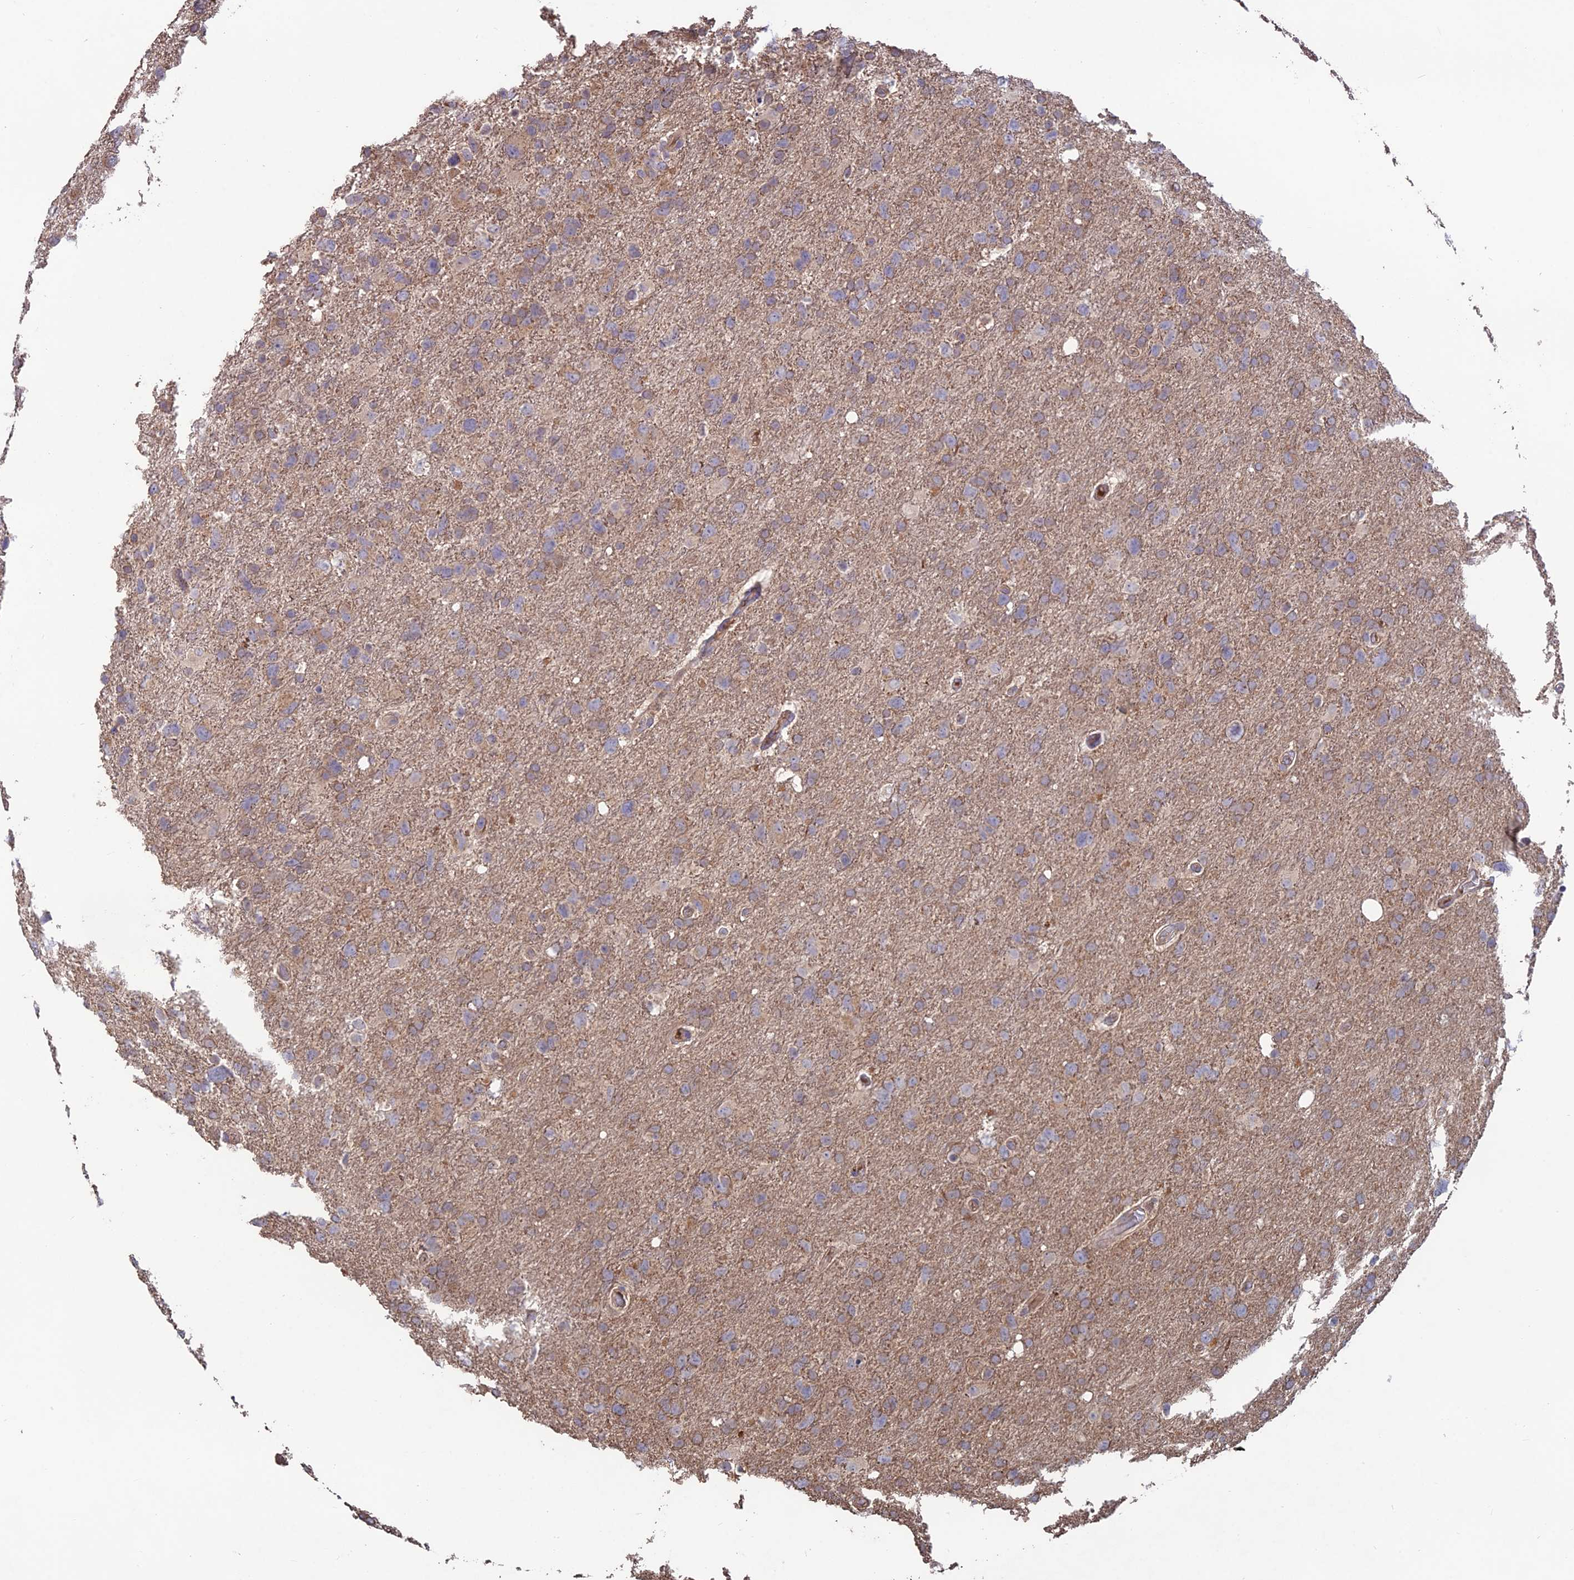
{"staining": {"intensity": "weak", "quantity": "25%-75%", "location": "cytoplasmic/membranous"}, "tissue": "glioma", "cell_type": "Tumor cells", "image_type": "cancer", "snomed": [{"axis": "morphology", "description": "Glioma, malignant, High grade"}, {"axis": "topography", "description": "Brain"}], "caption": "Protein staining of malignant high-grade glioma tissue exhibits weak cytoplasmic/membranous expression in about 25%-75% of tumor cells.", "gene": "SHISA5", "patient": {"sex": "male", "age": 61}}